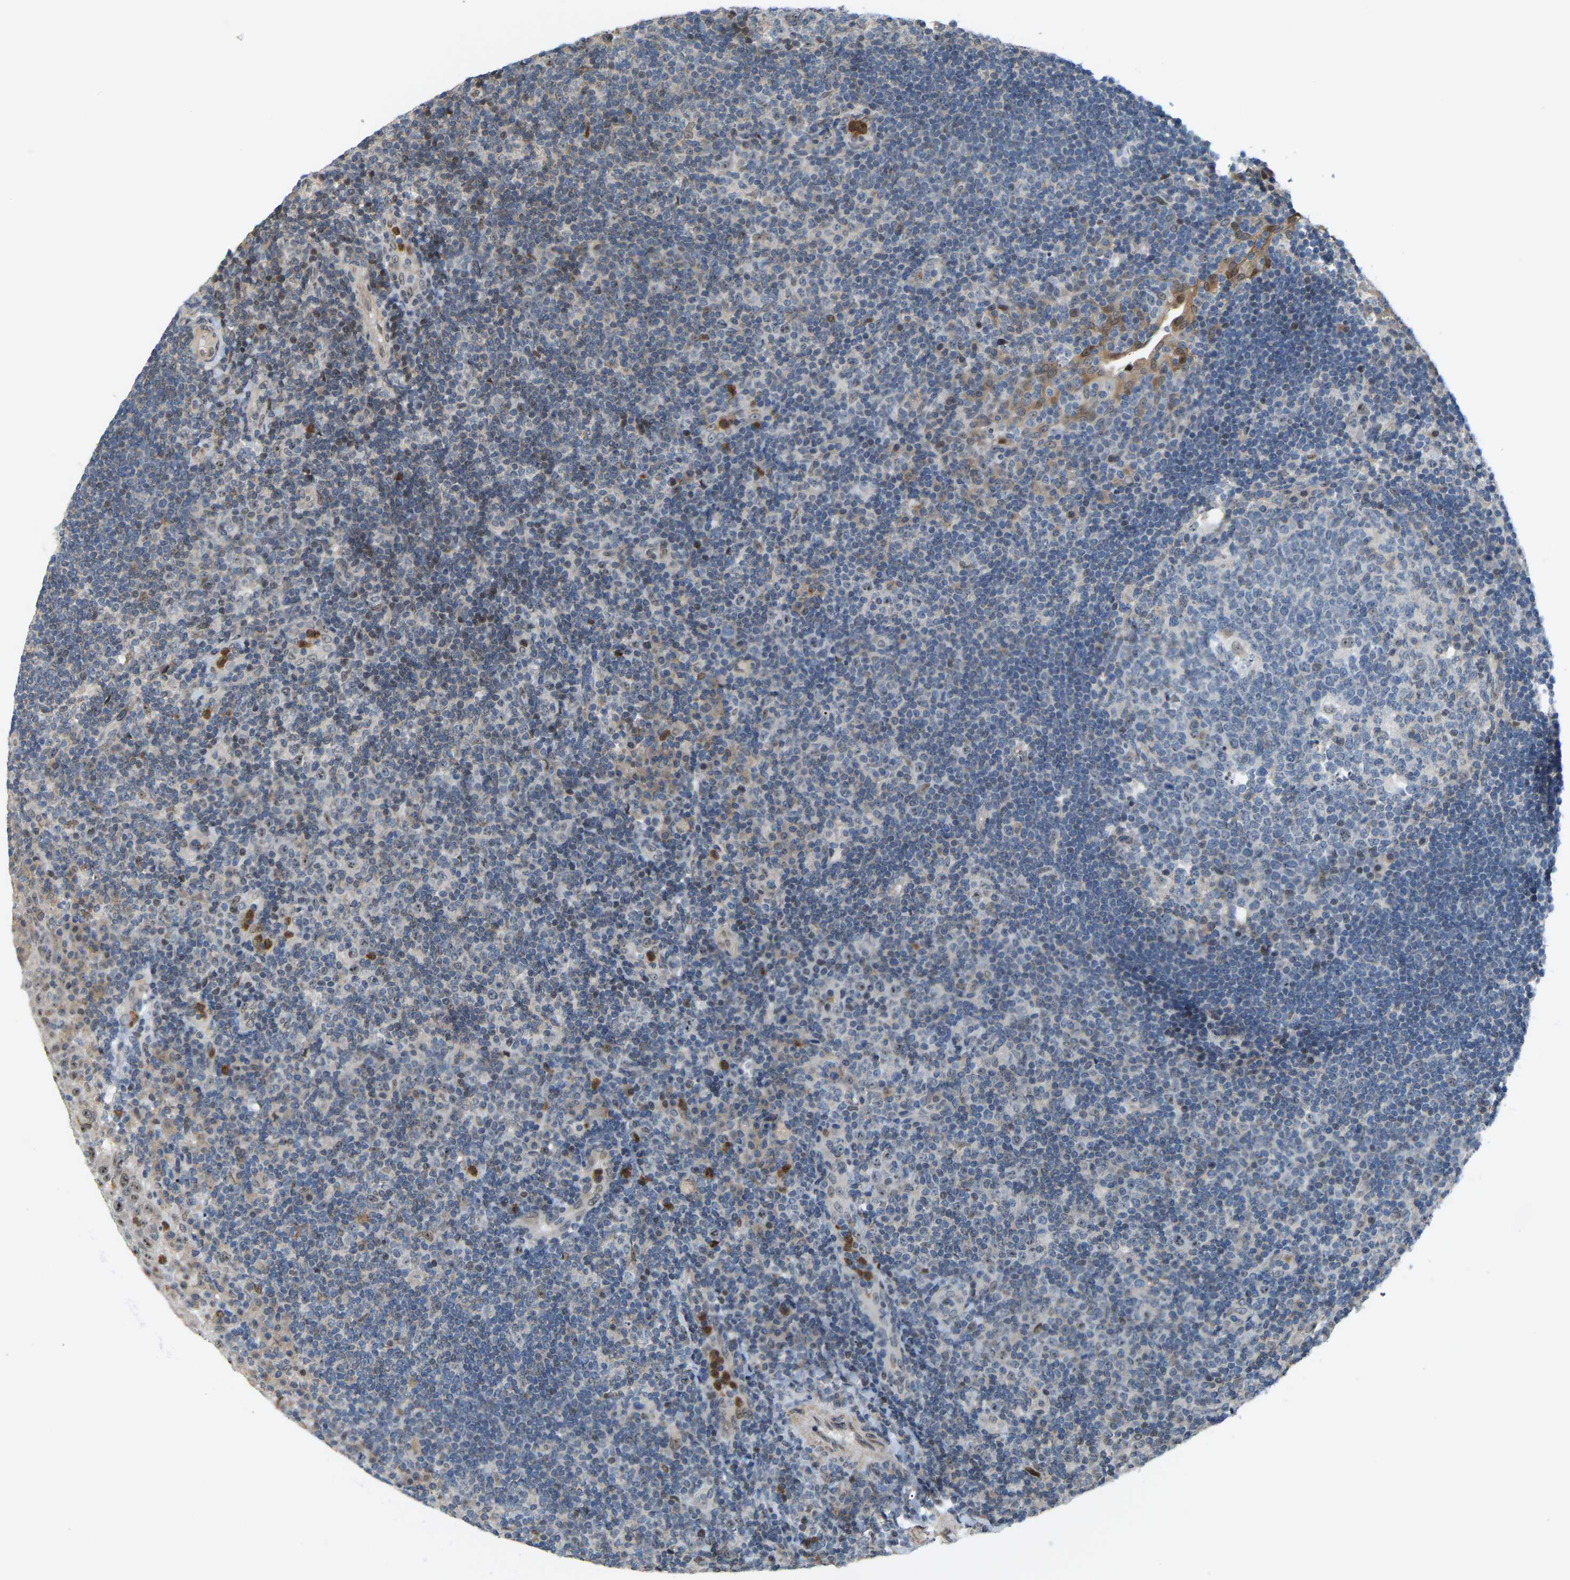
{"staining": {"intensity": "weak", "quantity": "<25%", "location": "cytoplasmic/membranous,nuclear"}, "tissue": "tonsil", "cell_type": "Germinal center cells", "image_type": "normal", "snomed": [{"axis": "morphology", "description": "Normal tissue, NOS"}, {"axis": "topography", "description": "Tonsil"}], "caption": "An immunohistochemistry histopathology image of benign tonsil is shown. There is no staining in germinal center cells of tonsil. (DAB immunohistochemistry visualized using brightfield microscopy, high magnification).", "gene": "CROT", "patient": {"sex": "female", "age": 40}}